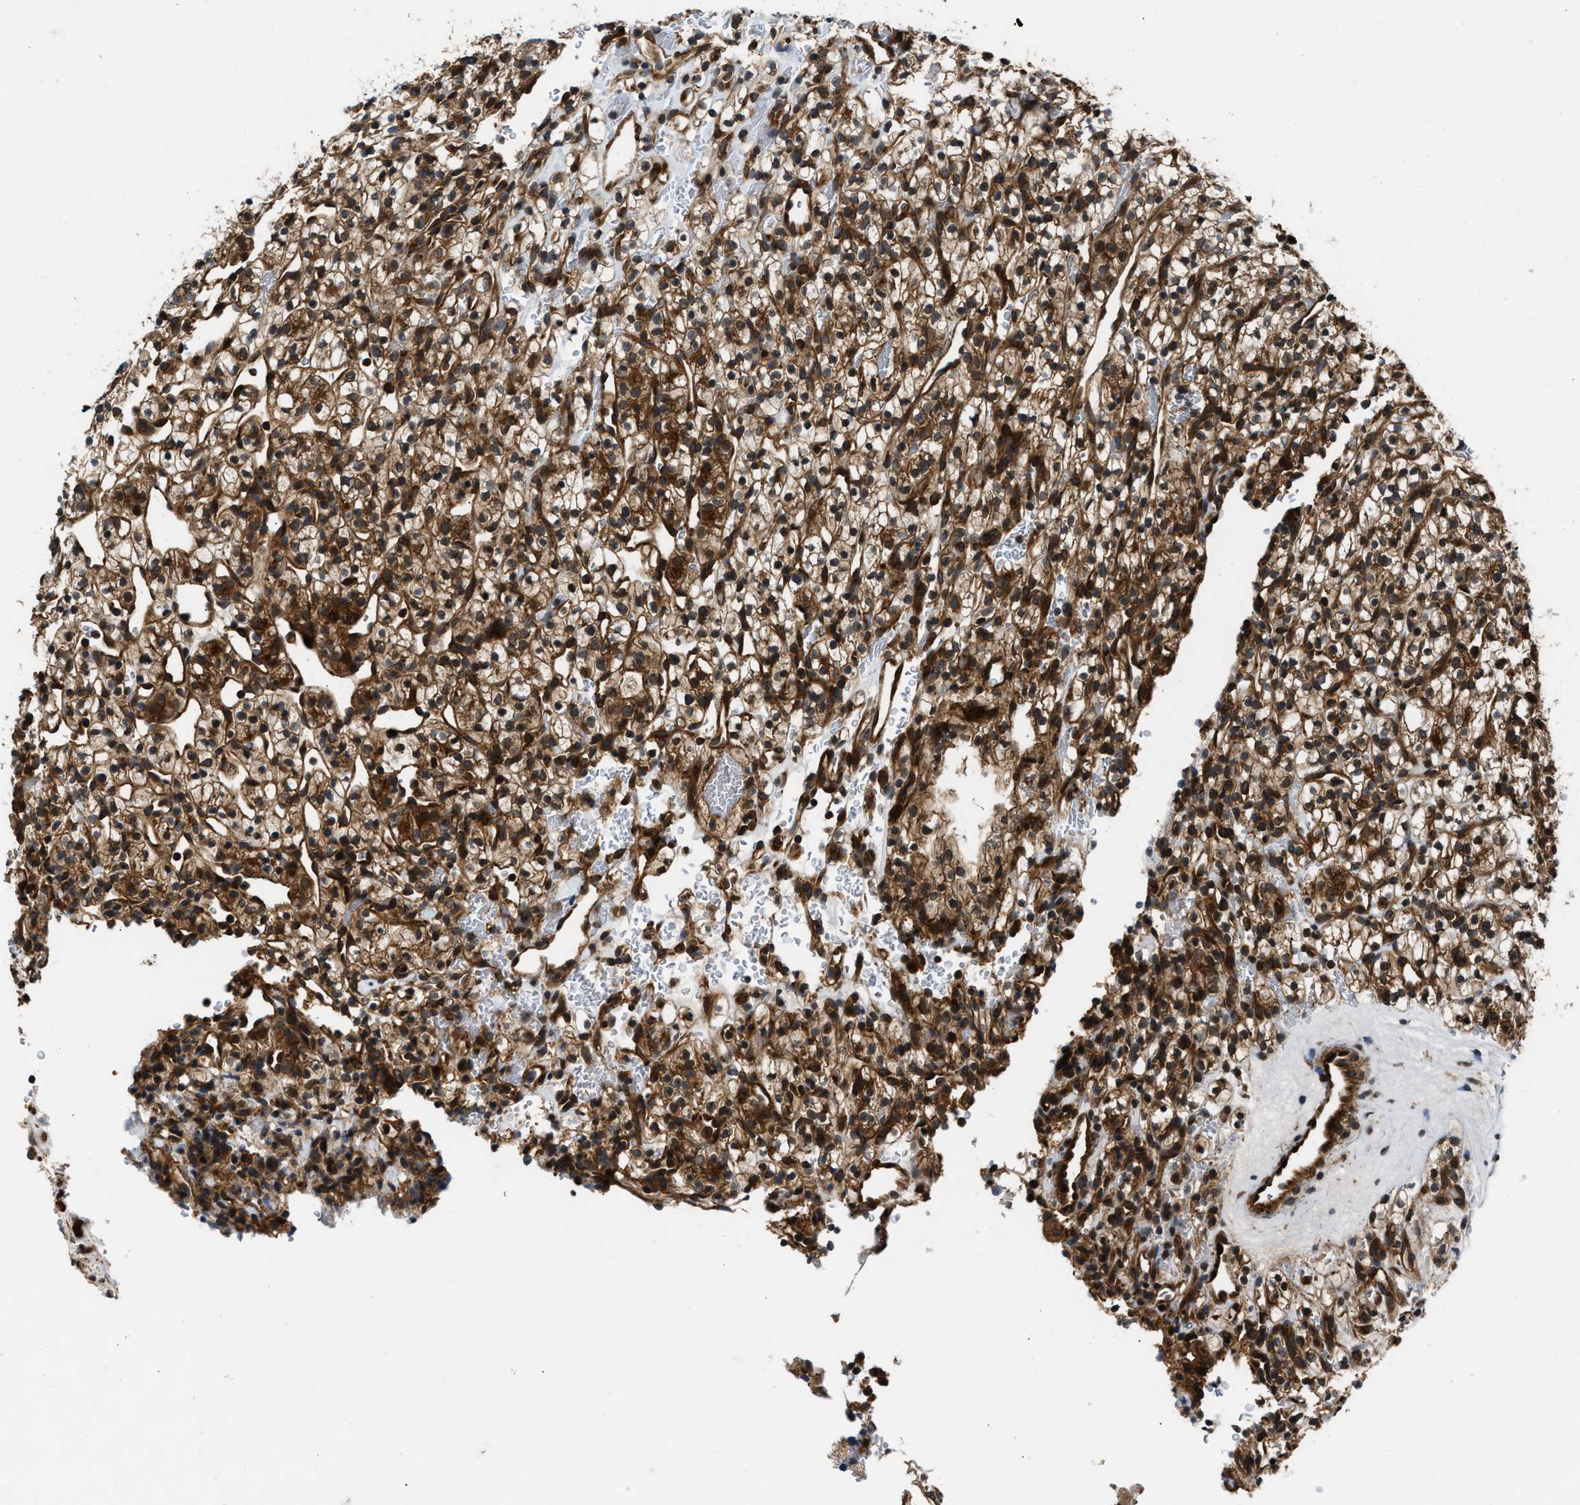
{"staining": {"intensity": "strong", "quantity": ">75%", "location": "cytoplasmic/membranous"}, "tissue": "renal cancer", "cell_type": "Tumor cells", "image_type": "cancer", "snomed": [{"axis": "morphology", "description": "Adenocarcinoma, NOS"}, {"axis": "topography", "description": "Kidney"}], "caption": "Immunohistochemical staining of adenocarcinoma (renal) reveals strong cytoplasmic/membranous protein positivity in about >75% of tumor cells.", "gene": "PNPLA8", "patient": {"sex": "female", "age": 57}}